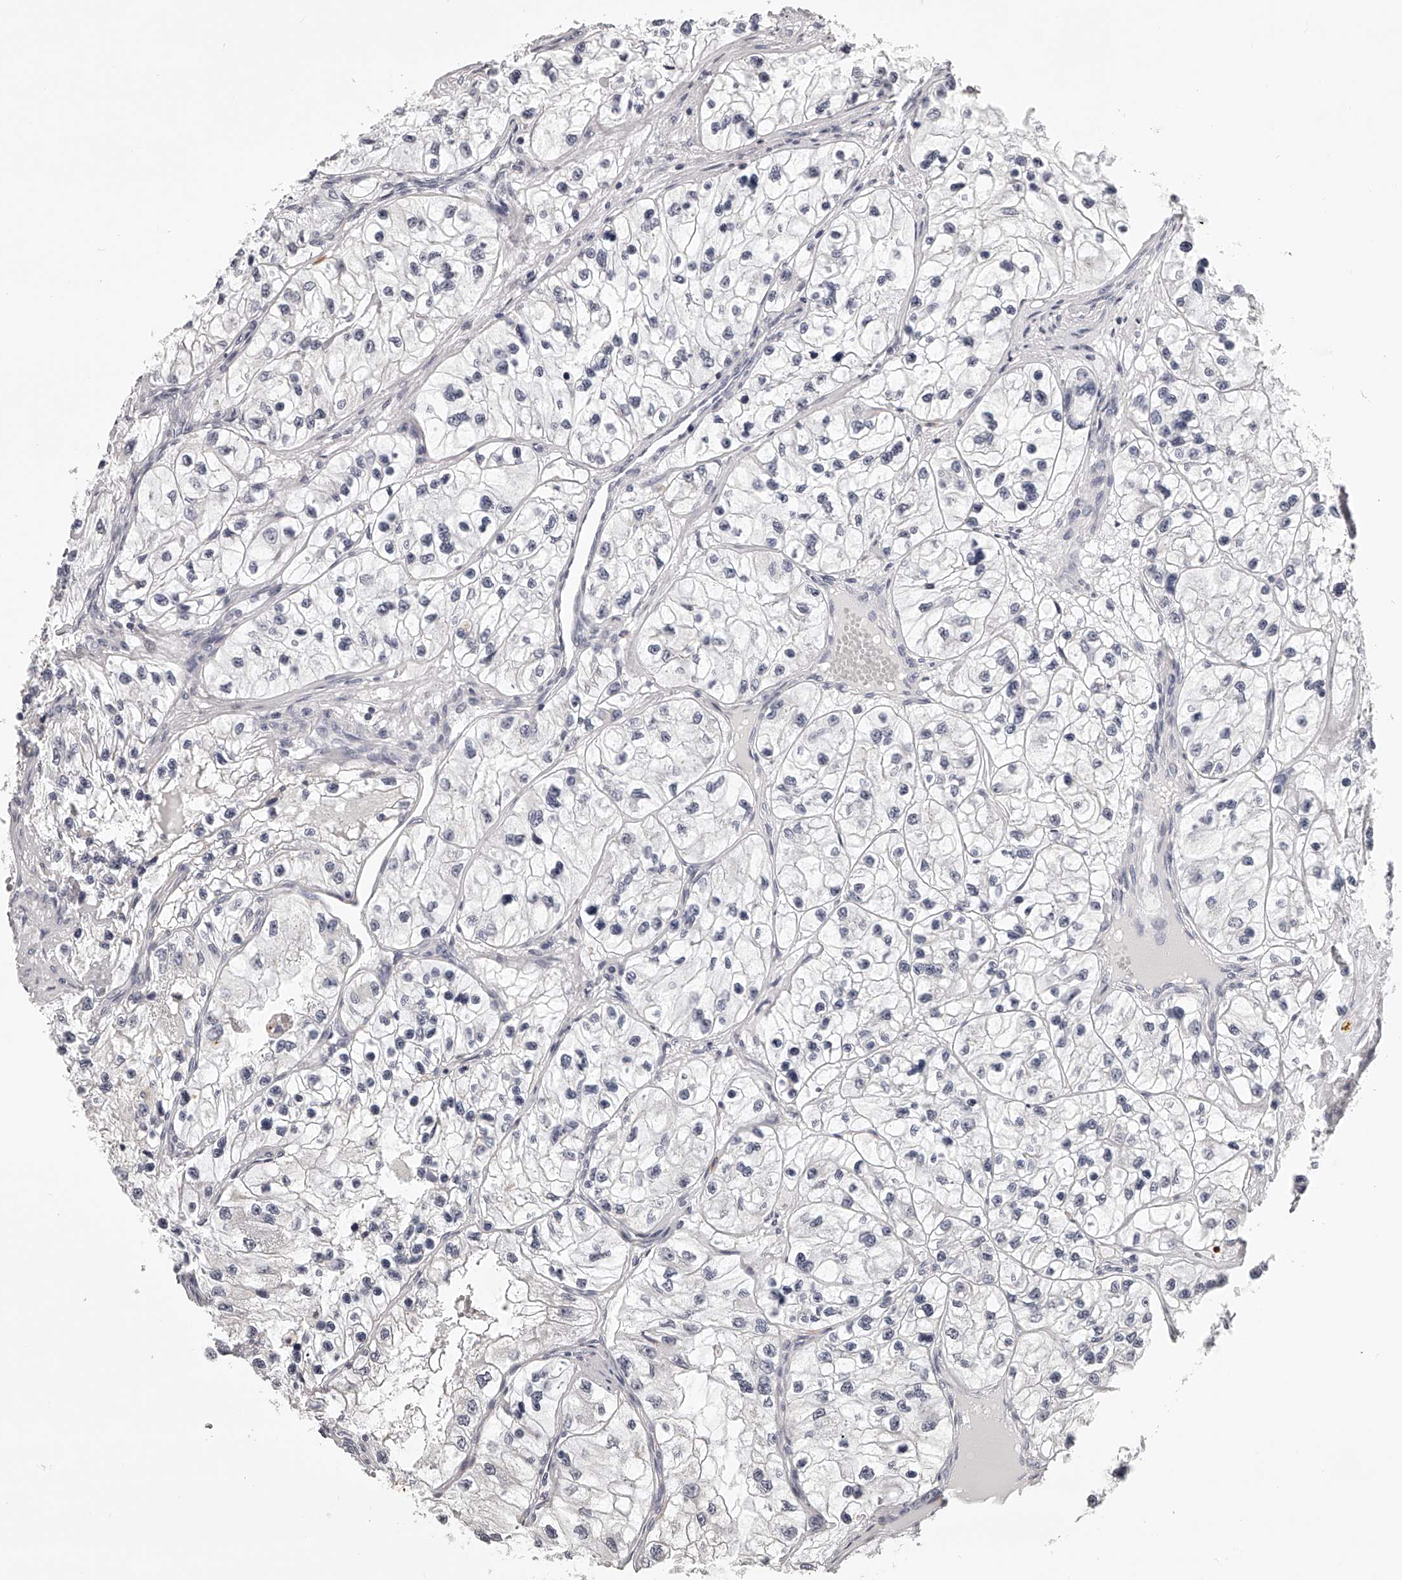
{"staining": {"intensity": "negative", "quantity": "none", "location": "none"}, "tissue": "renal cancer", "cell_type": "Tumor cells", "image_type": "cancer", "snomed": [{"axis": "morphology", "description": "Adenocarcinoma, NOS"}, {"axis": "topography", "description": "Kidney"}], "caption": "The histopathology image exhibits no significant staining in tumor cells of renal cancer (adenocarcinoma).", "gene": "DMRT1", "patient": {"sex": "female", "age": 57}}